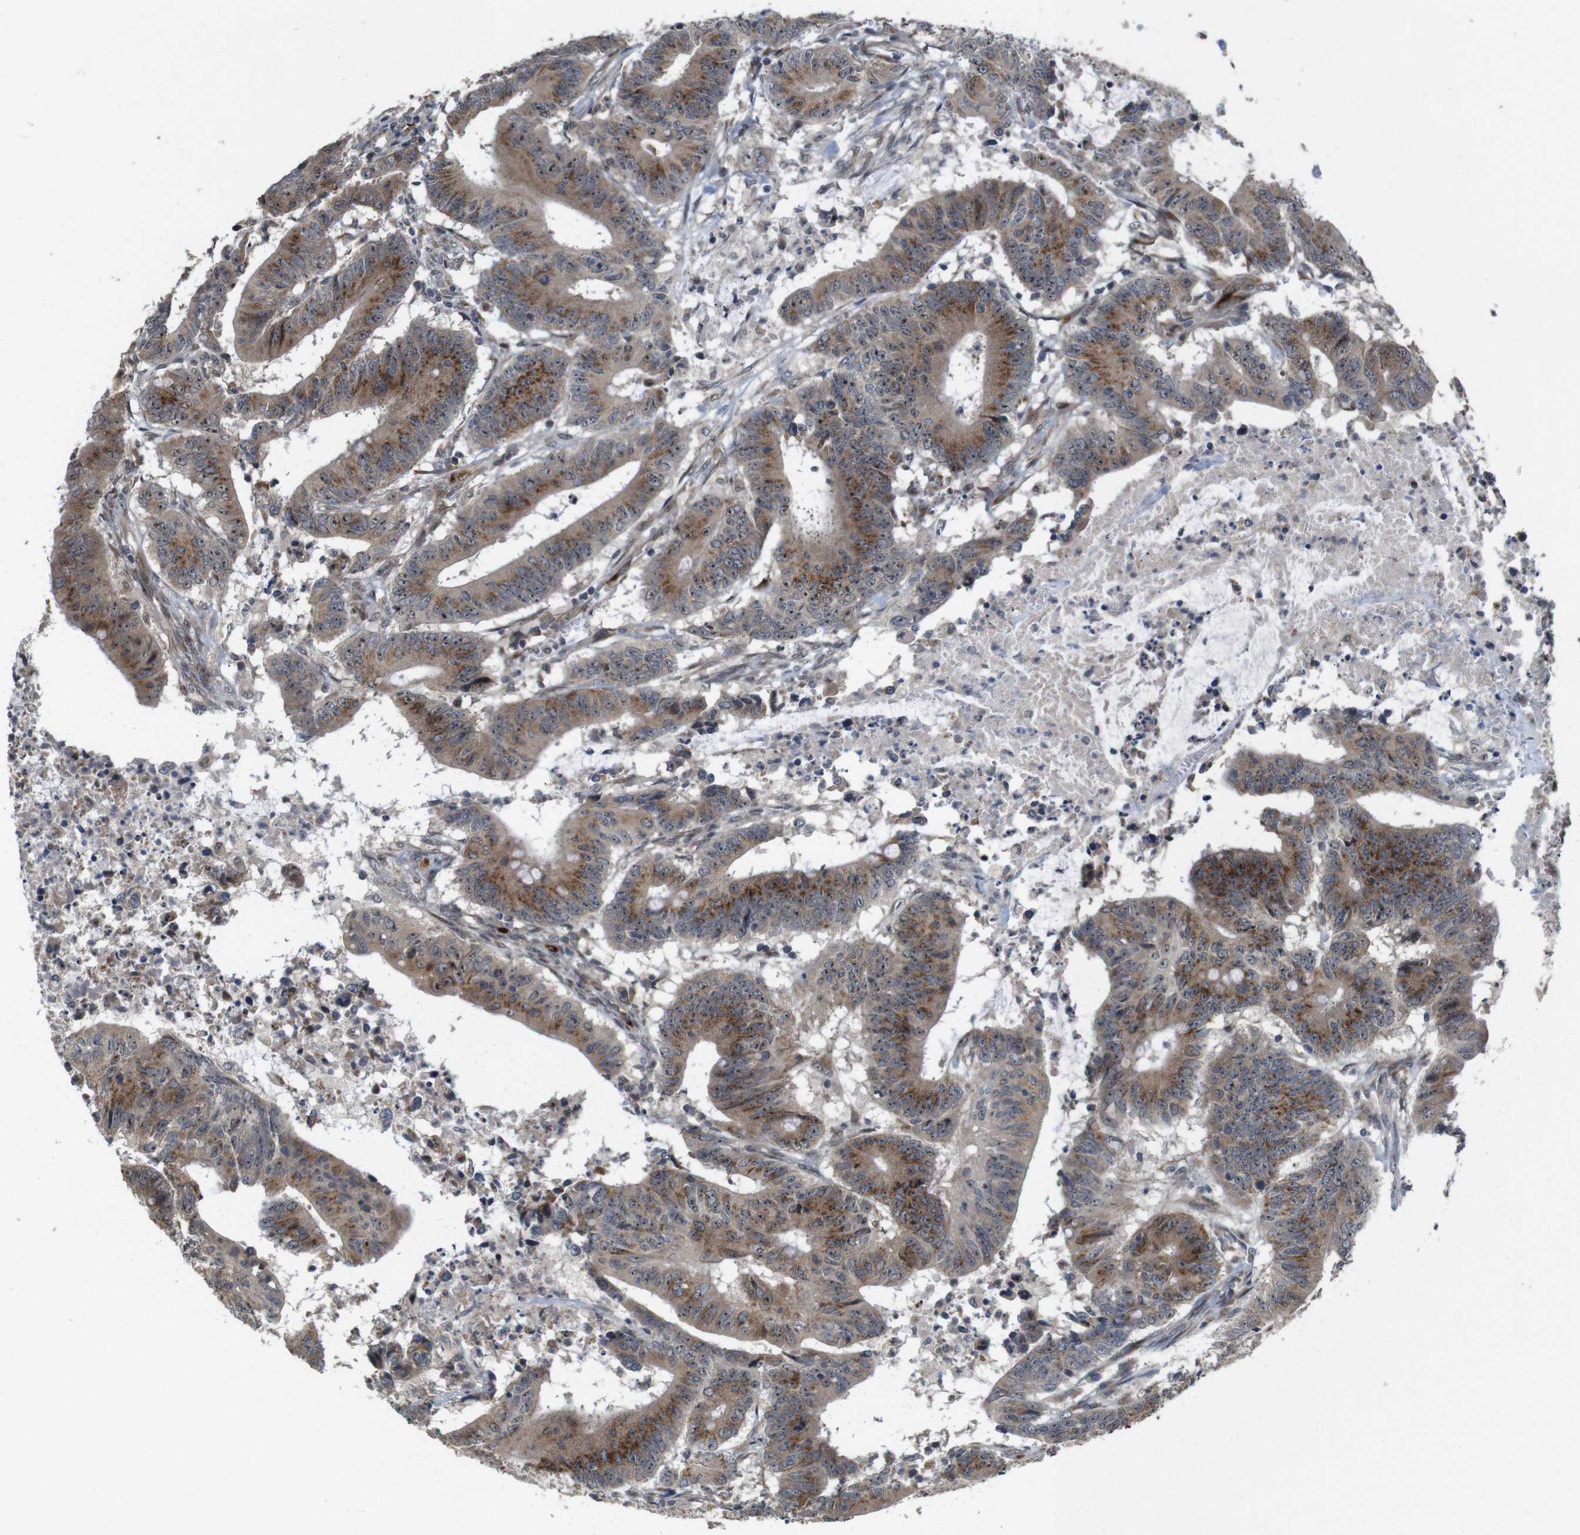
{"staining": {"intensity": "moderate", "quantity": ">75%", "location": "cytoplasmic/membranous,nuclear"}, "tissue": "colorectal cancer", "cell_type": "Tumor cells", "image_type": "cancer", "snomed": [{"axis": "morphology", "description": "Adenocarcinoma, NOS"}, {"axis": "topography", "description": "Colon"}], "caption": "A micrograph of adenocarcinoma (colorectal) stained for a protein reveals moderate cytoplasmic/membranous and nuclear brown staining in tumor cells.", "gene": "EFCAB14", "patient": {"sex": "male", "age": 45}}